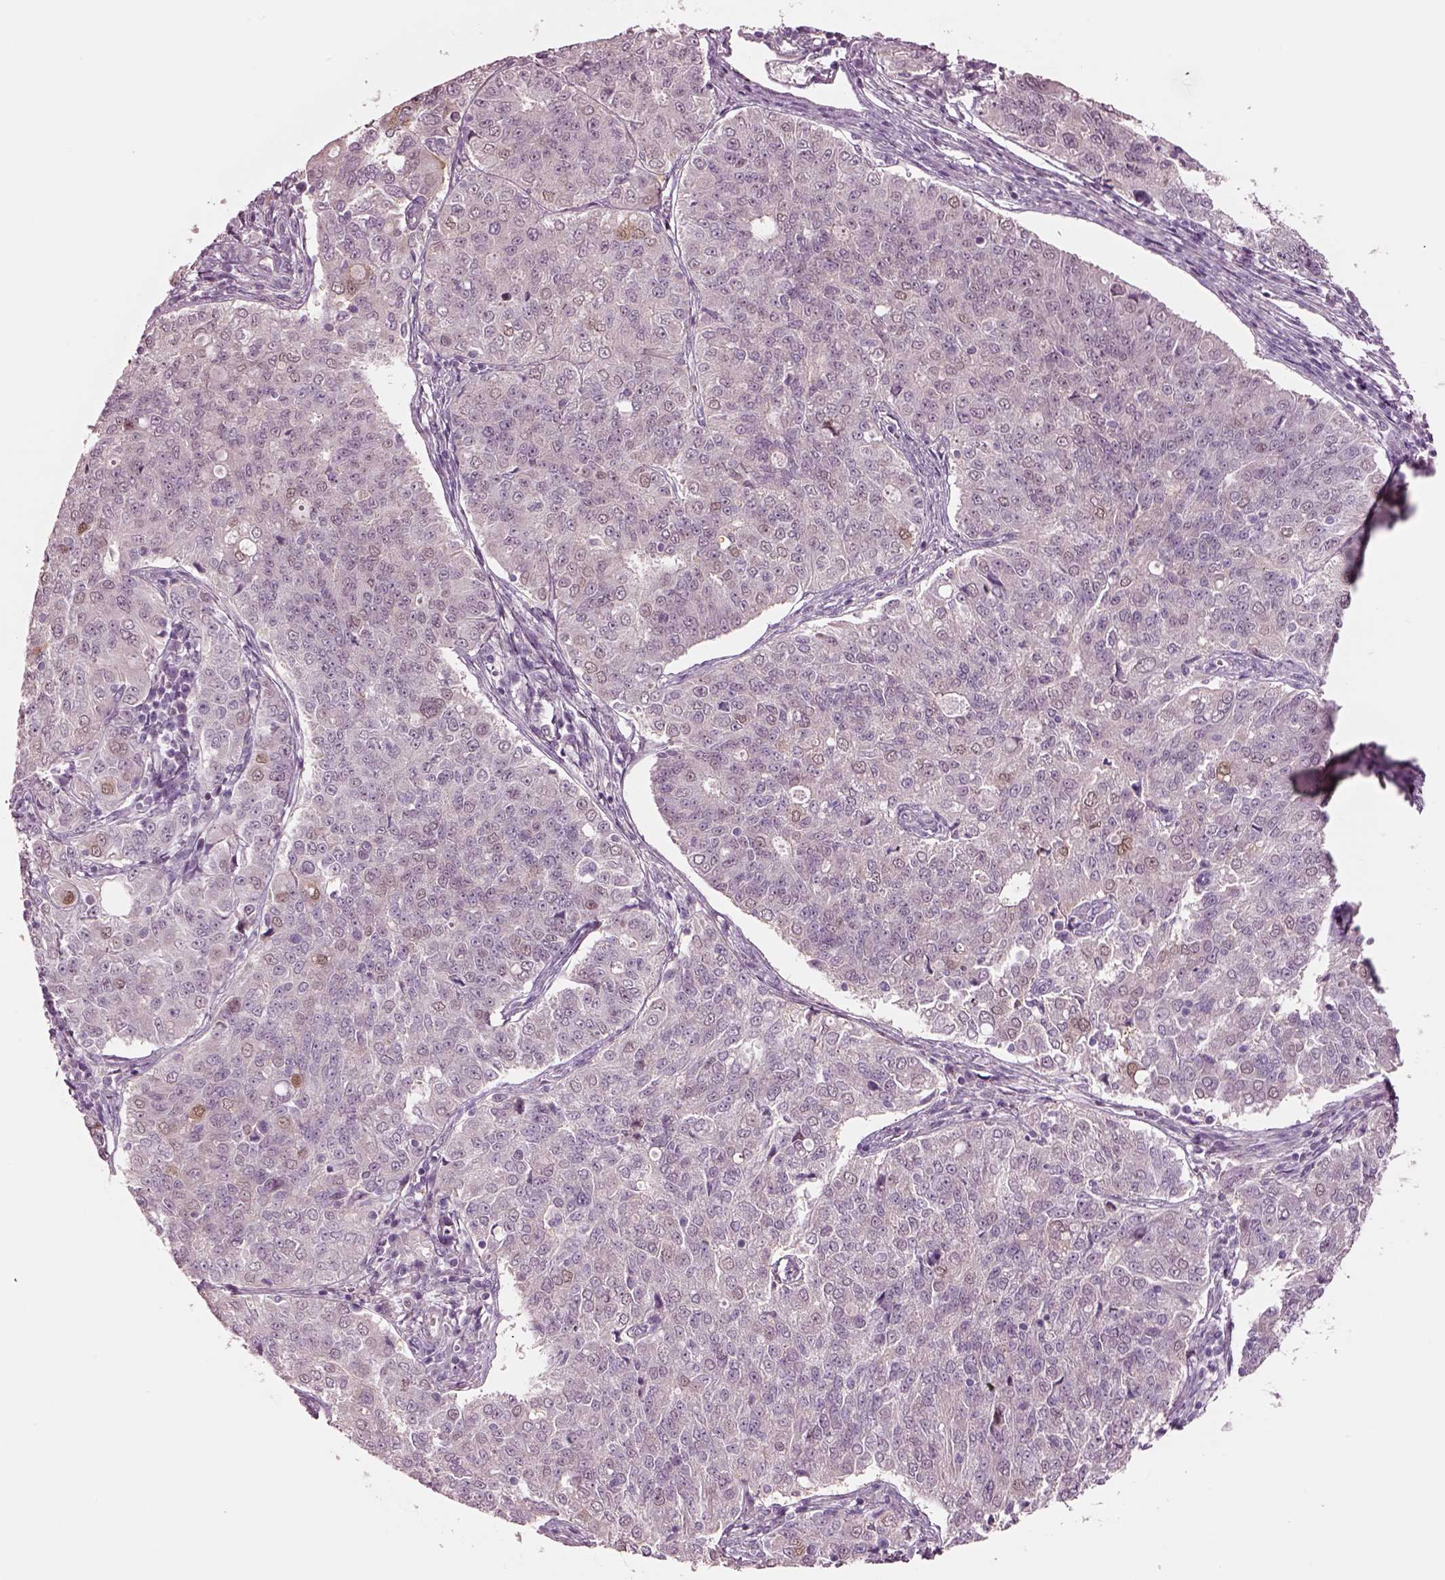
{"staining": {"intensity": "moderate", "quantity": "<25%", "location": "cytoplasmic/membranous,nuclear"}, "tissue": "endometrial cancer", "cell_type": "Tumor cells", "image_type": "cancer", "snomed": [{"axis": "morphology", "description": "Adenocarcinoma, NOS"}, {"axis": "topography", "description": "Endometrium"}], "caption": "Endometrial cancer stained with a brown dye demonstrates moderate cytoplasmic/membranous and nuclear positive positivity in about <25% of tumor cells.", "gene": "SCML2", "patient": {"sex": "female", "age": 43}}